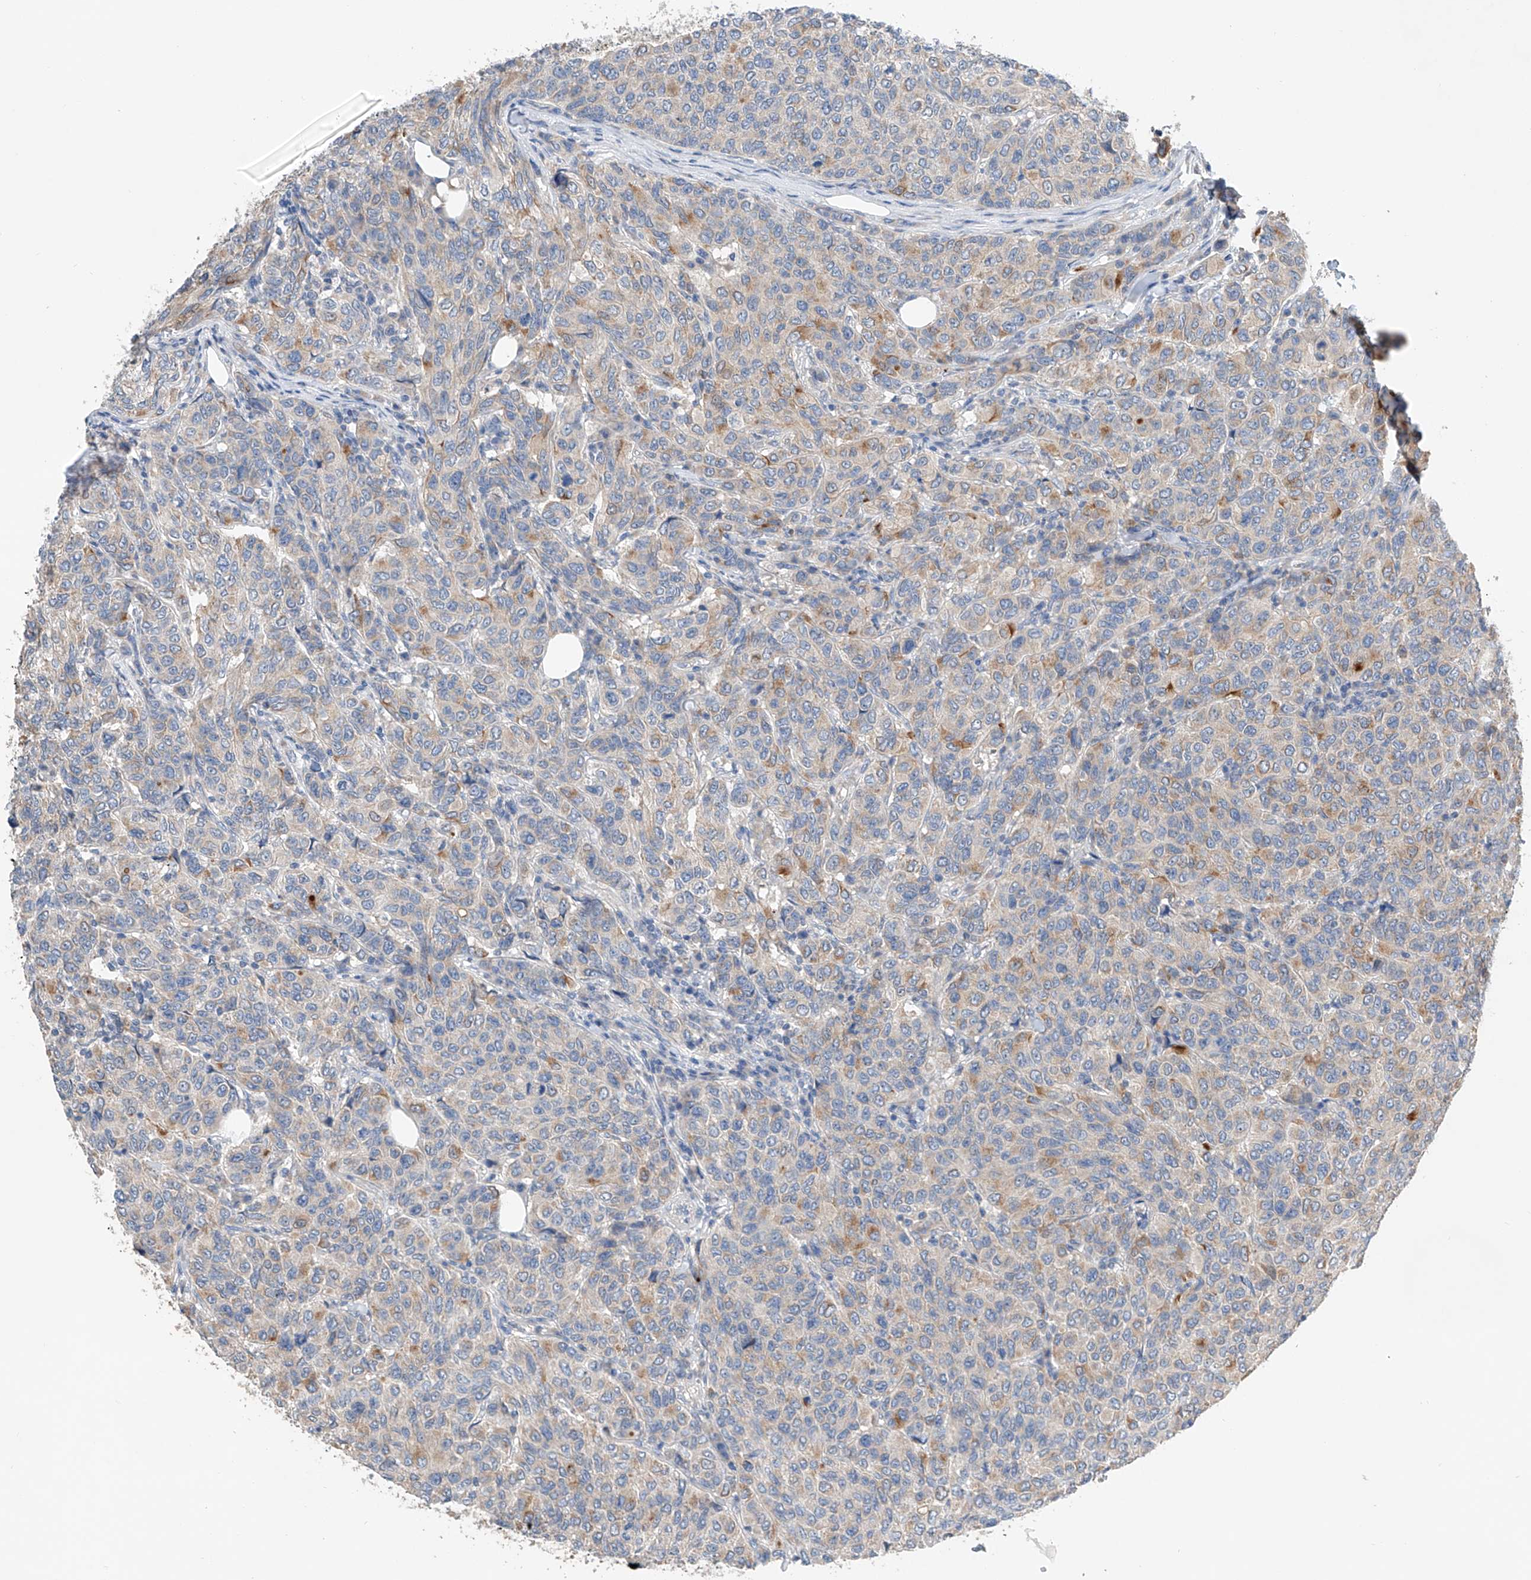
{"staining": {"intensity": "moderate", "quantity": "<25%", "location": "cytoplasmic/membranous"}, "tissue": "breast cancer", "cell_type": "Tumor cells", "image_type": "cancer", "snomed": [{"axis": "morphology", "description": "Duct carcinoma"}, {"axis": "topography", "description": "Breast"}], "caption": "A brown stain shows moderate cytoplasmic/membranous expression of a protein in breast cancer (invasive ductal carcinoma) tumor cells.", "gene": "GPC4", "patient": {"sex": "female", "age": 55}}